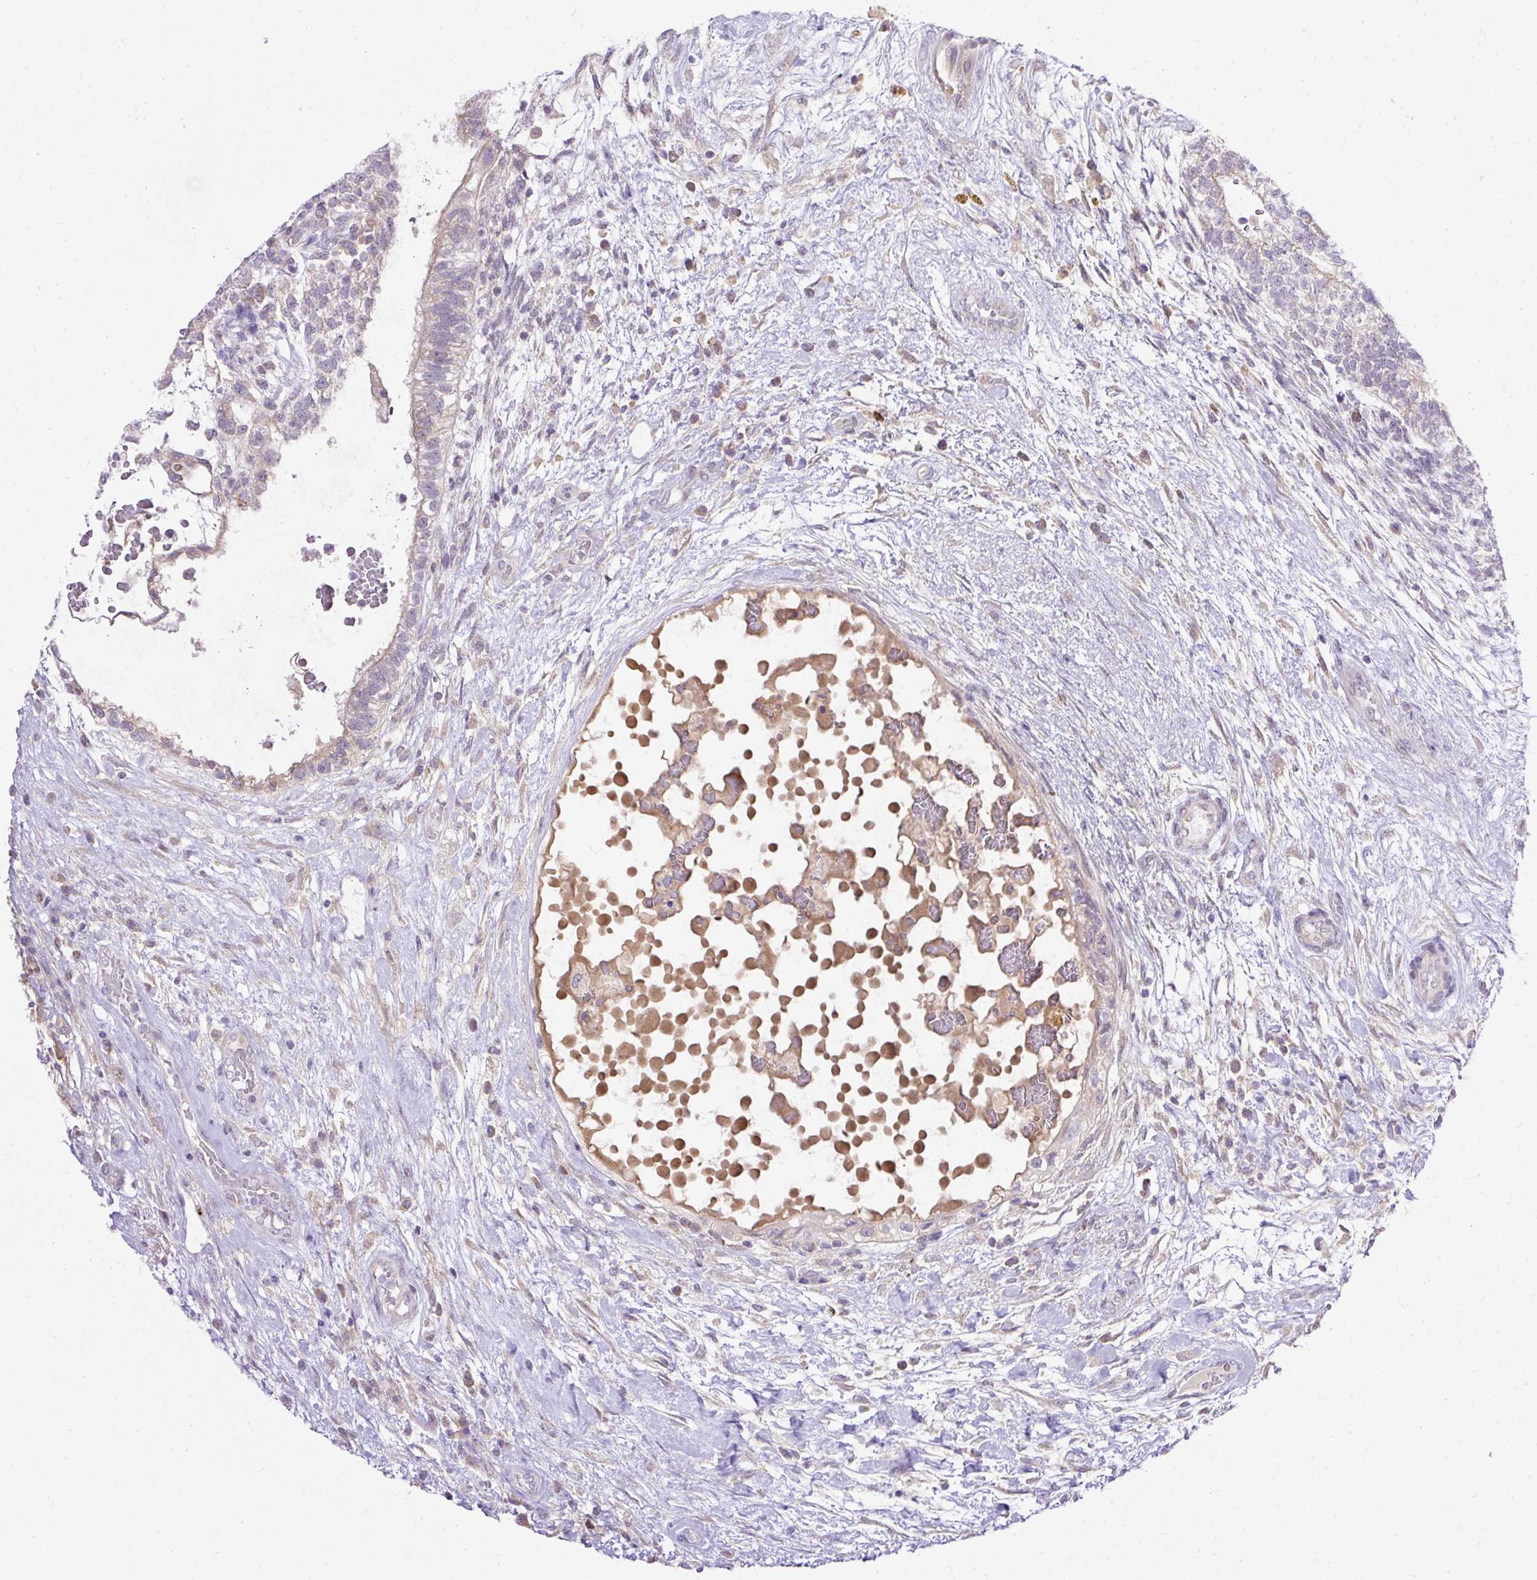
{"staining": {"intensity": "weak", "quantity": "25%-75%", "location": "cytoplasmic/membranous"}, "tissue": "testis cancer", "cell_type": "Tumor cells", "image_type": "cancer", "snomed": [{"axis": "morphology", "description": "Normal tissue, NOS"}, {"axis": "morphology", "description": "Carcinoma, Embryonal, NOS"}, {"axis": "topography", "description": "Testis"}], "caption": "Protein staining exhibits weak cytoplasmic/membranous staining in approximately 25%-75% of tumor cells in embryonal carcinoma (testis). (IHC, brightfield microscopy, high magnification).", "gene": "AMFR", "patient": {"sex": "male", "age": 32}}